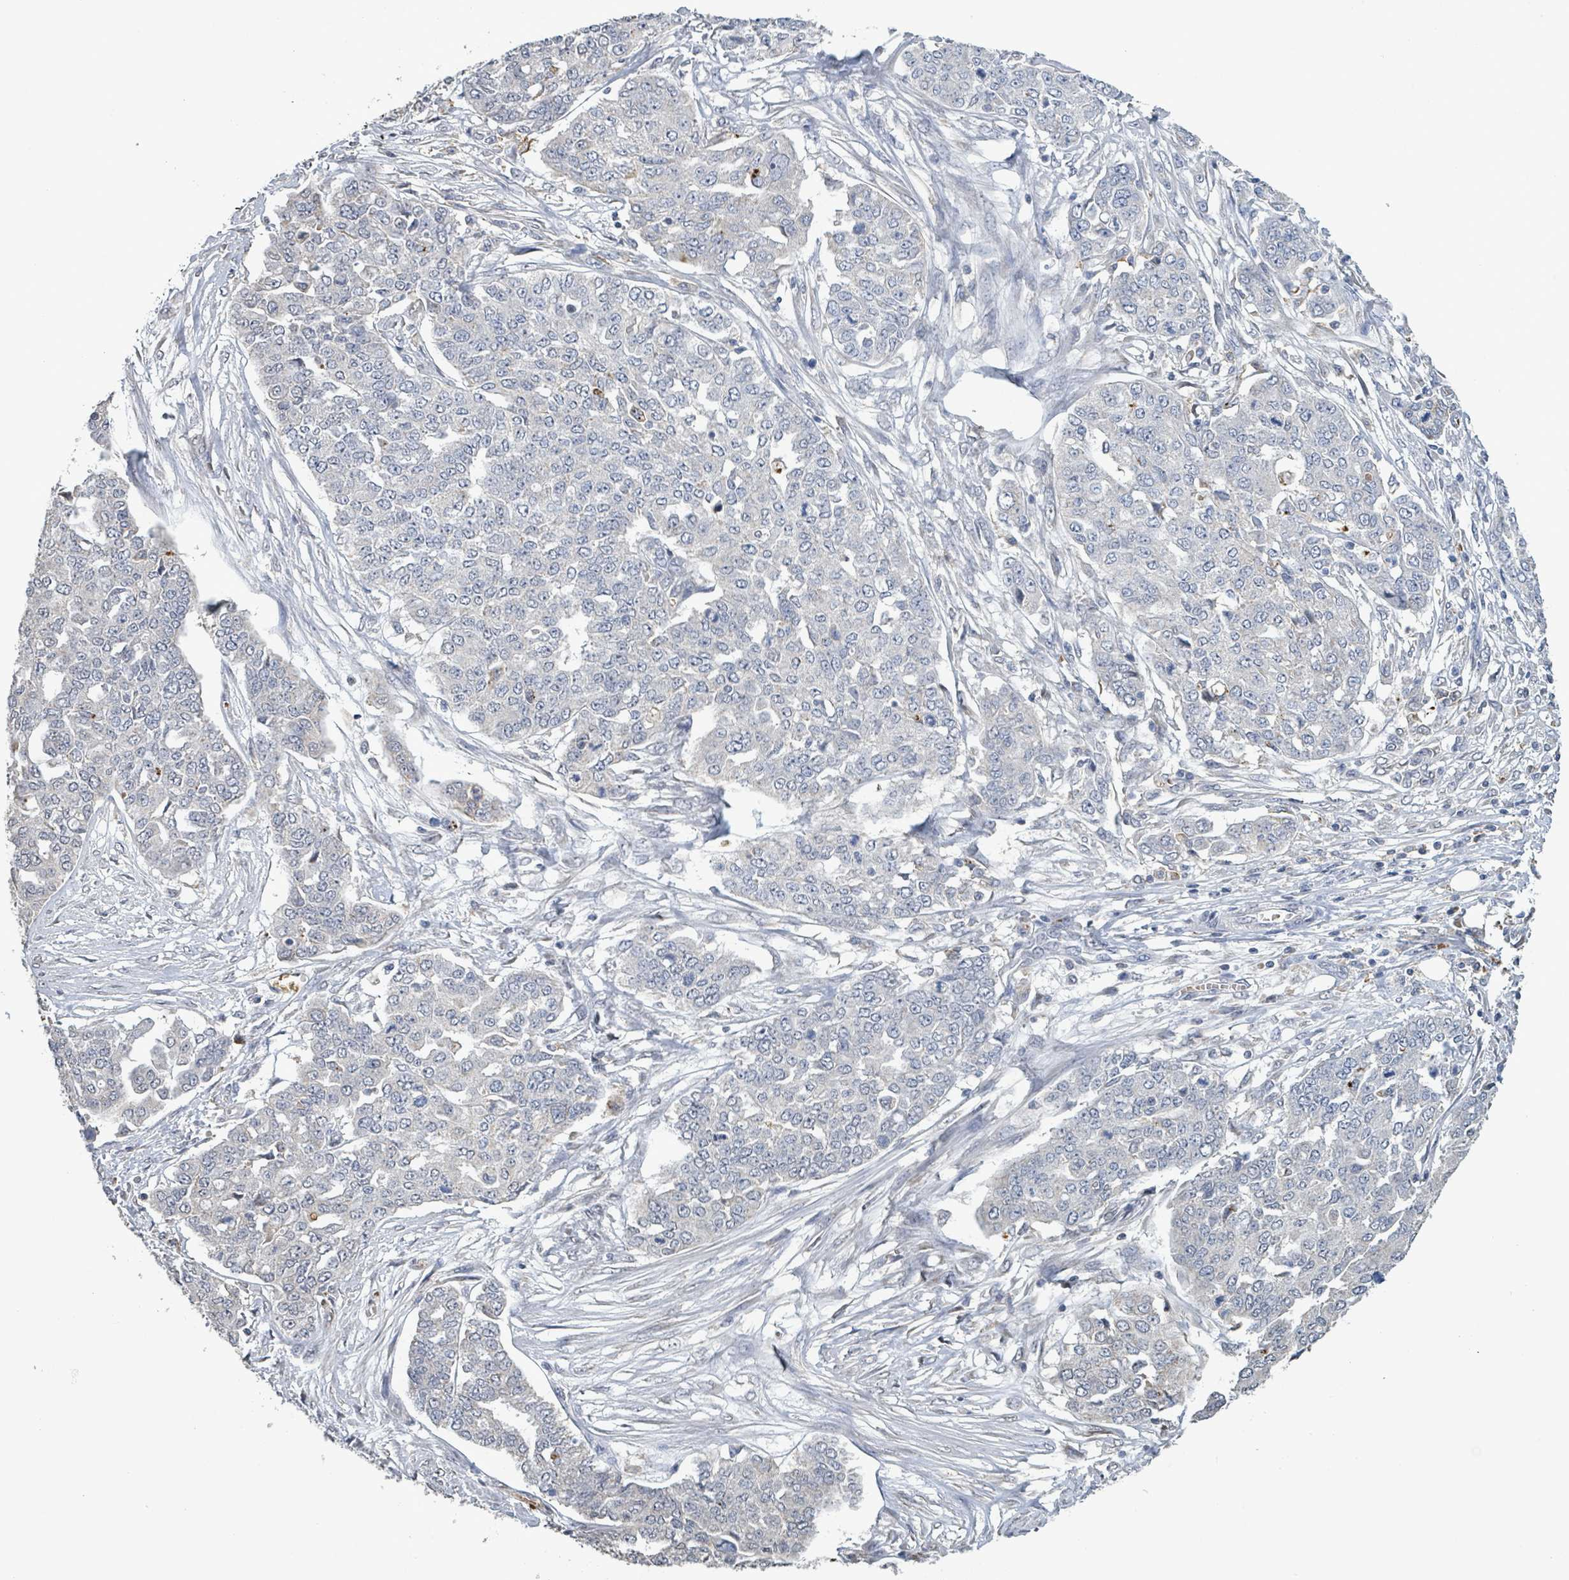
{"staining": {"intensity": "negative", "quantity": "none", "location": "none"}, "tissue": "ovarian cancer", "cell_type": "Tumor cells", "image_type": "cancer", "snomed": [{"axis": "morphology", "description": "Cystadenocarcinoma, serous, NOS"}, {"axis": "topography", "description": "Soft tissue"}, {"axis": "topography", "description": "Ovary"}], "caption": "A histopathology image of human ovarian serous cystadenocarcinoma is negative for staining in tumor cells.", "gene": "SEBOX", "patient": {"sex": "female", "age": 57}}